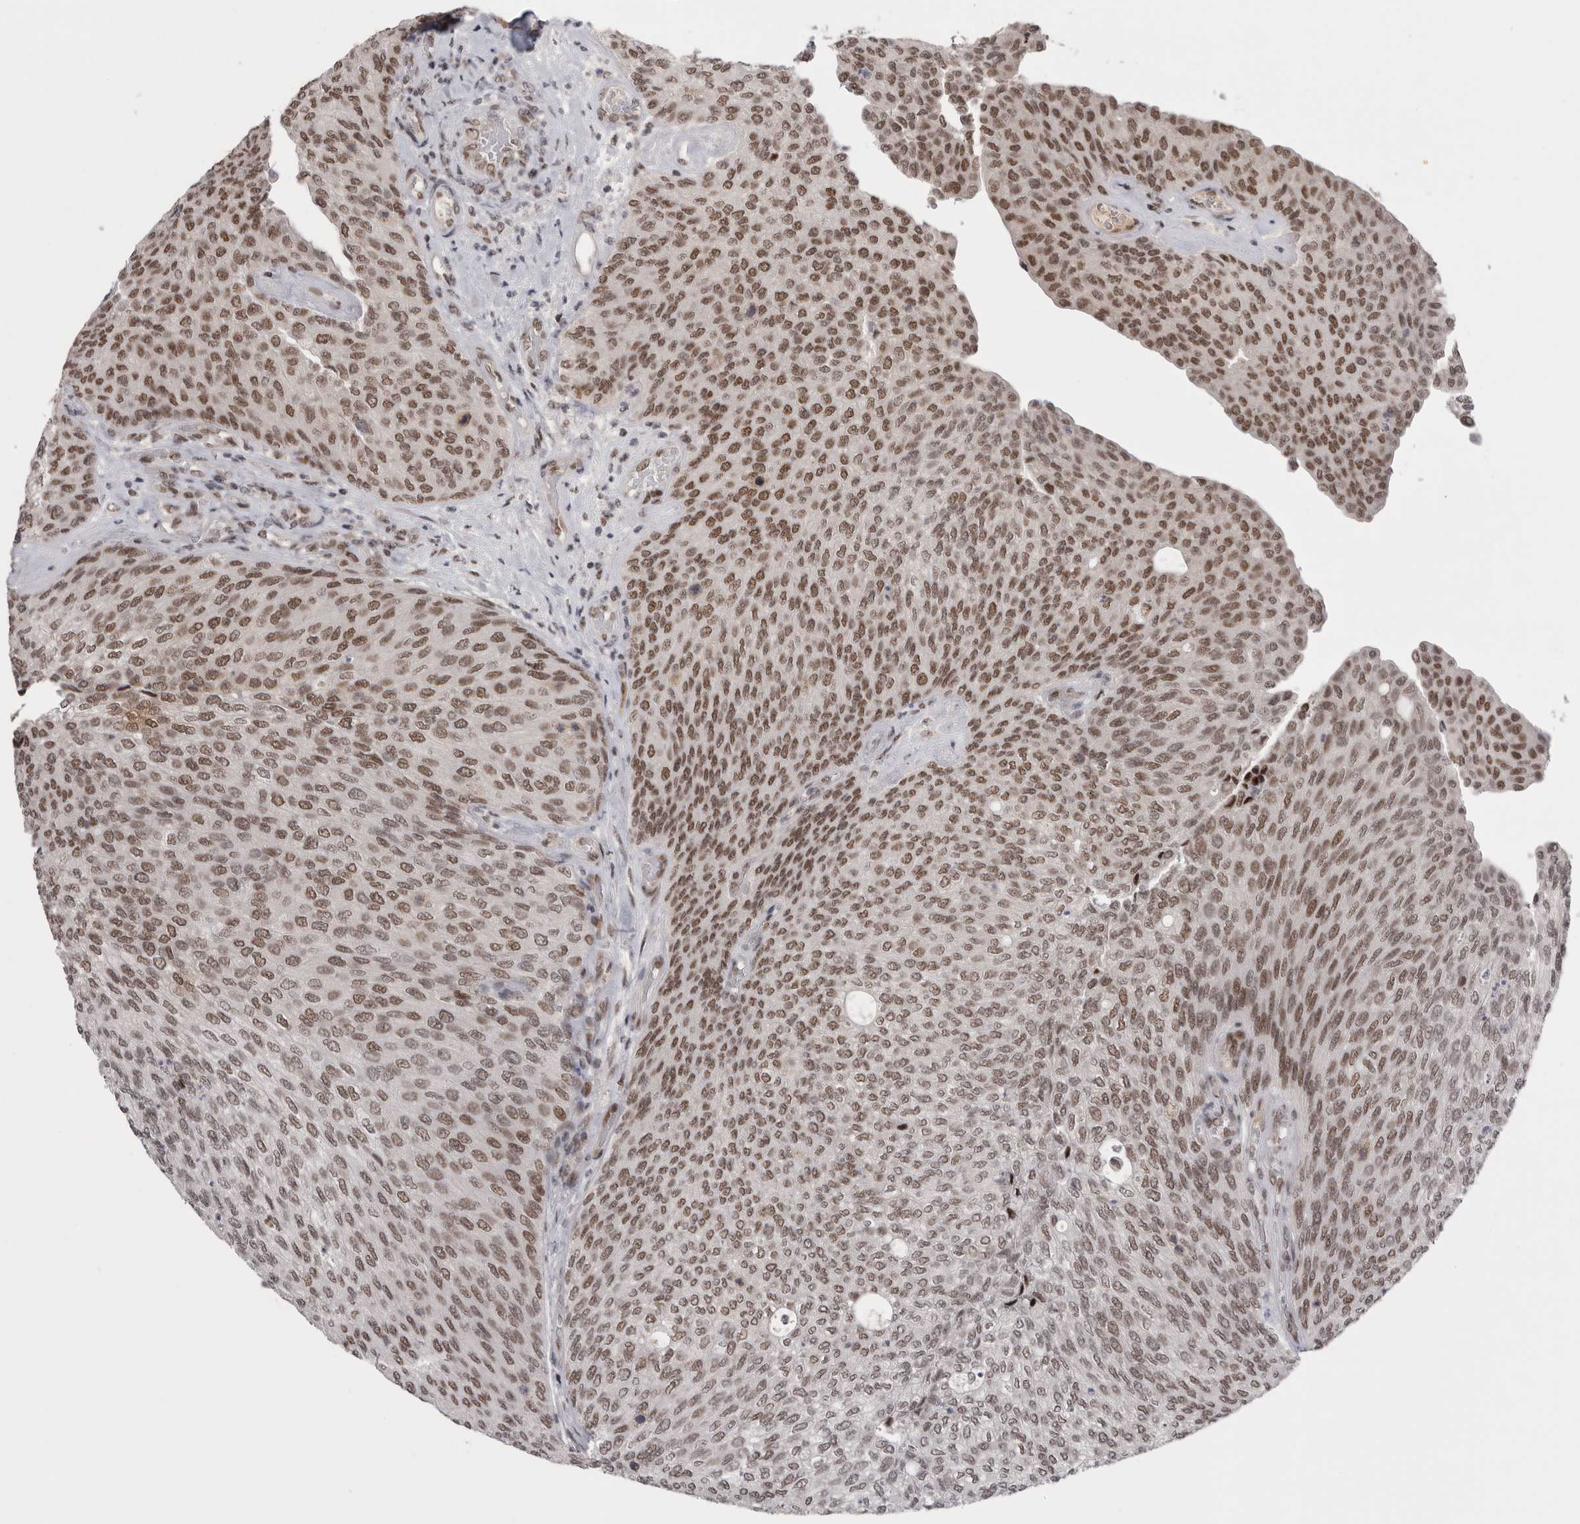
{"staining": {"intensity": "moderate", "quantity": ">75%", "location": "nuclear"}, "tissue": "urothelial cancer", "cell_type": "Tumor cells", "image_type": "cancer", "snomed": [{"axis": "morphology", "description": "Urothelial carcinoma, Low grade"}, {"axis": "topography", "description": "Urinary bladder"}], "caption": "Urothelial cancer tissue demonstrates moderate nuclear staining in approximately >75% of tumor cells, visualized by immunohistochemistry.", "gene": "POU5F1", "patient": {"sex": "female", "age": 79}}